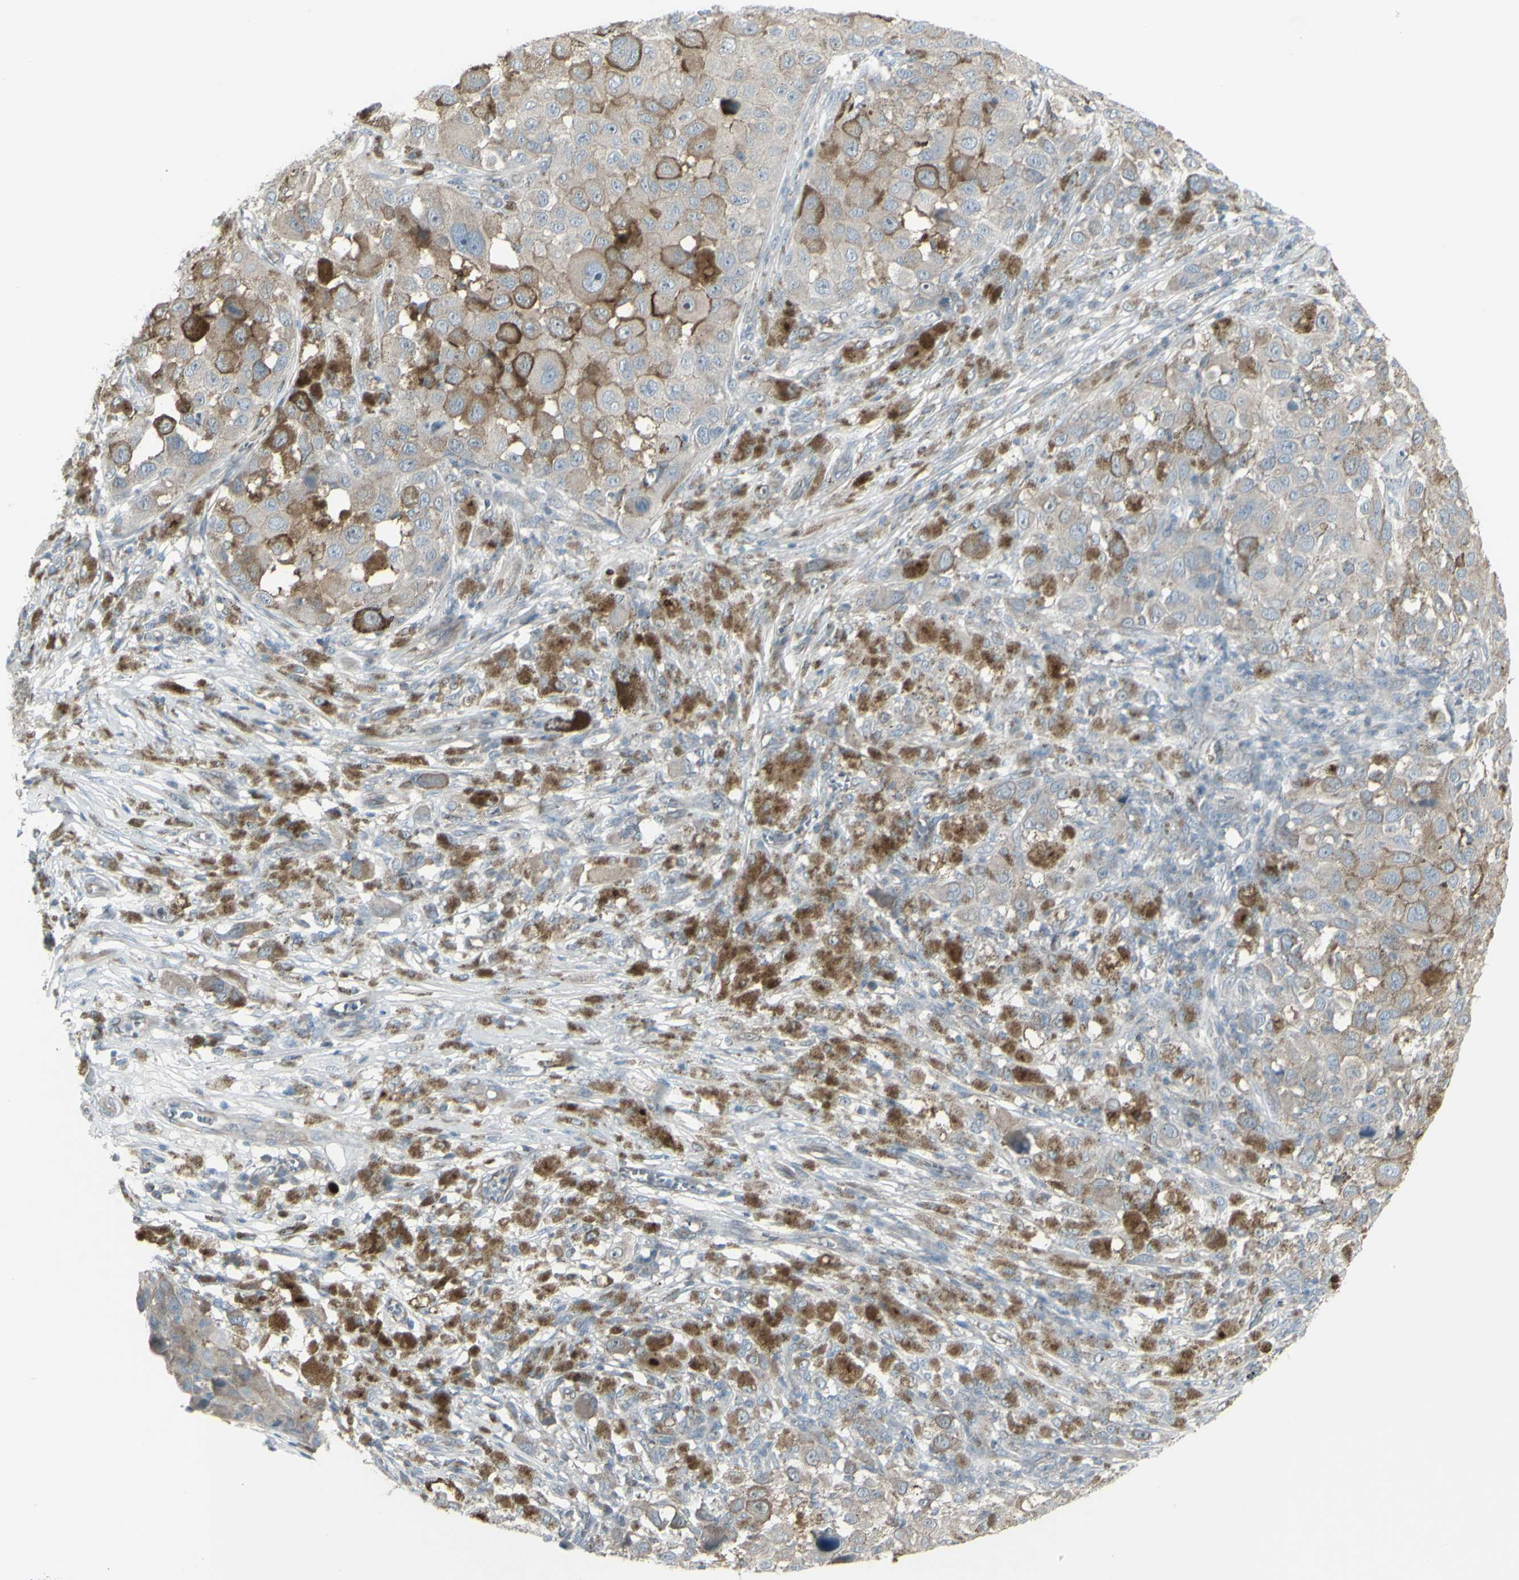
{"staining": {"intensity": "moderate", "quantity": "<25%", "location": "cytoplasmic/membranous"}, "tissue": "melanoma", "cell_type": "Tumor cells", "image_type": "cancer", "snomed": [{"axis": "morphology", "description": "Malignant melanoma, NOS"}, {"axis": "topography", "description": "Skin"}], "caption": "Immunohistochemical staining of human melanoma displays low levels of moderate cytoplasmic/membranous expression in about <25% of tumor cells.", "gene": "GALNT6", "patient": {"sex": "male", "age": 96}}